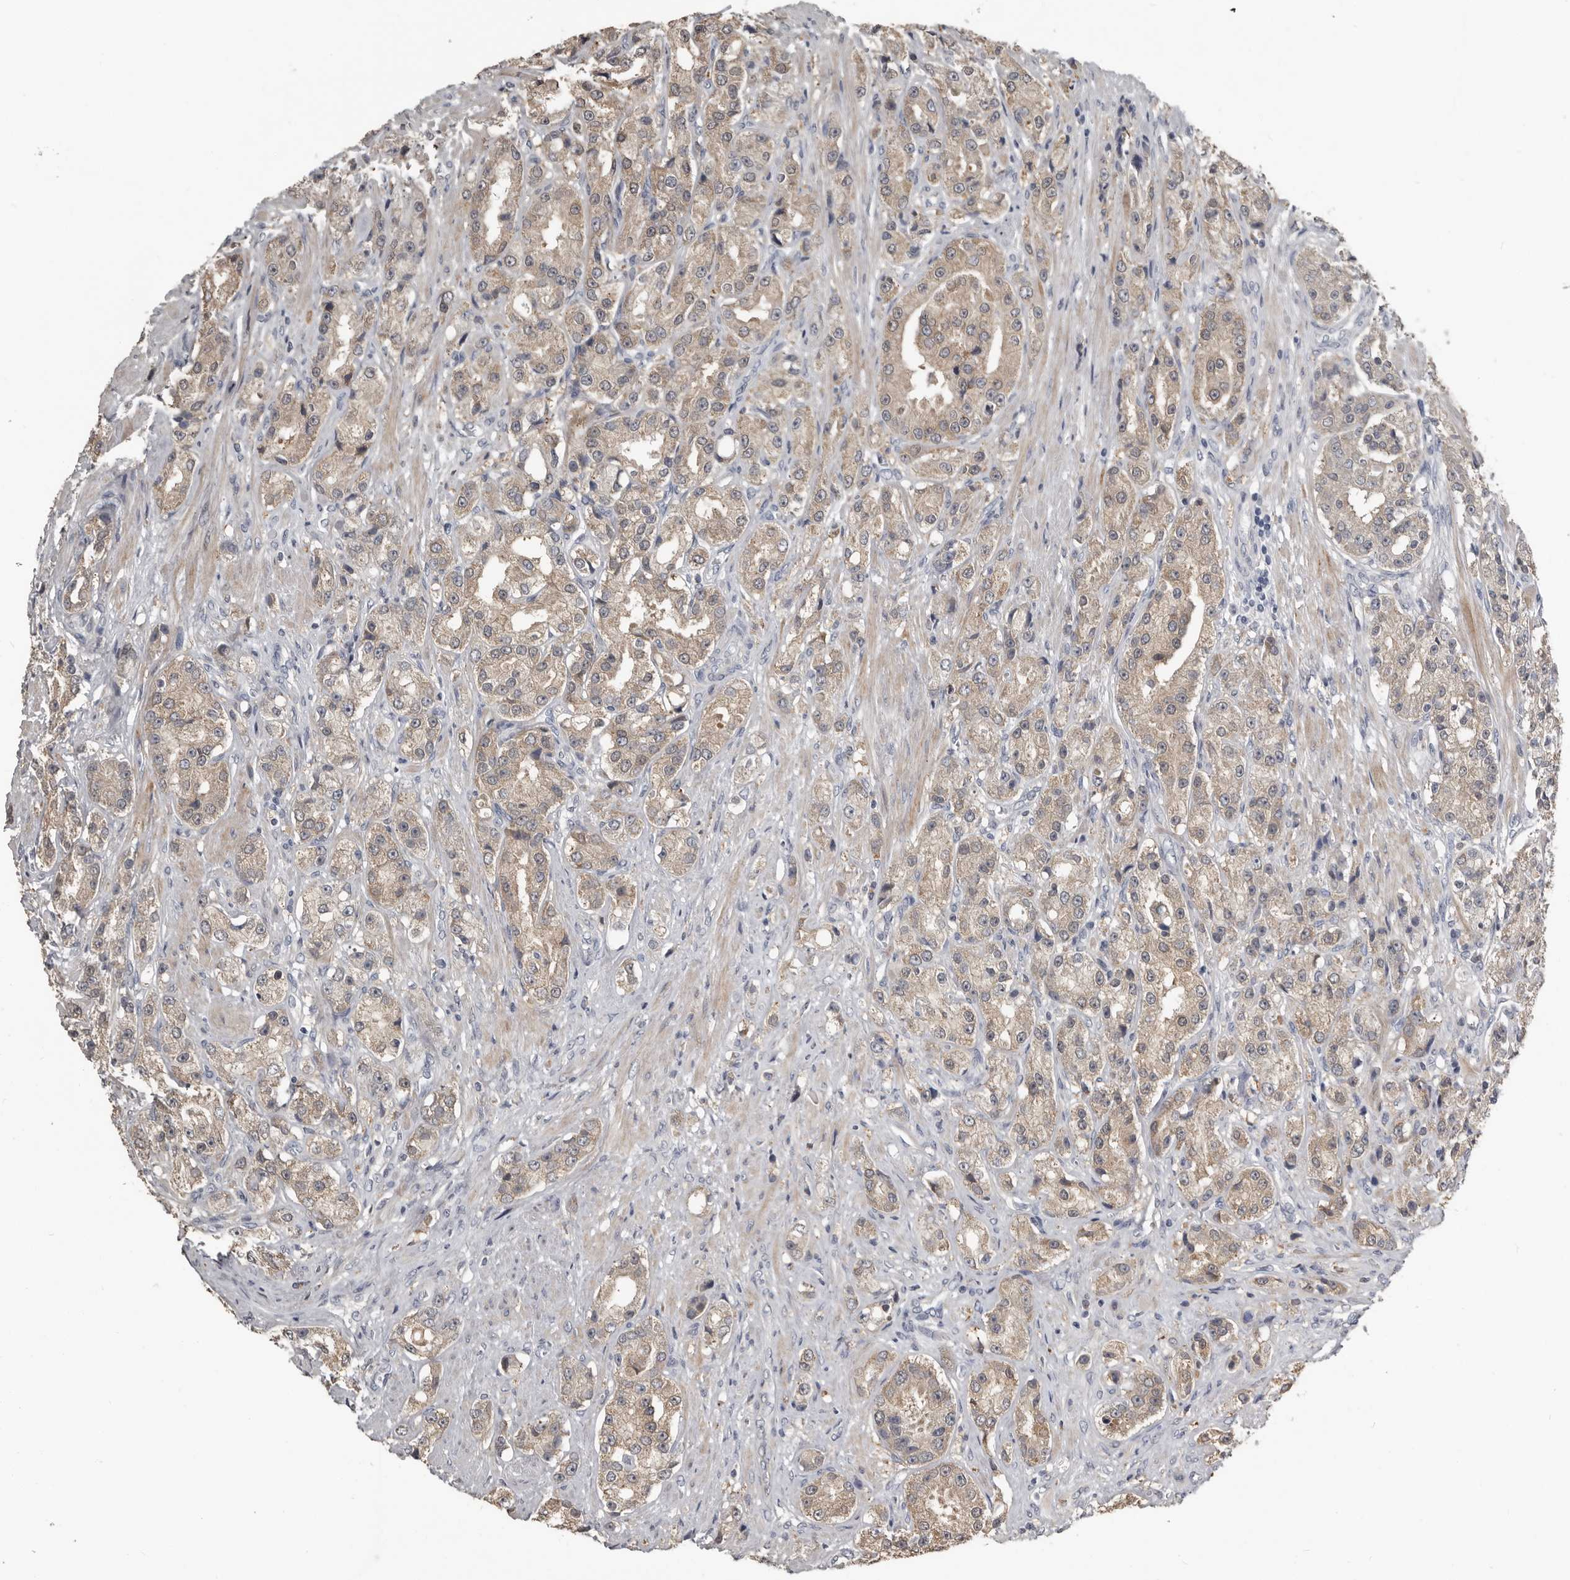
{"staining": {"intensity": "weak", "quantity": ">75%", "location": "cytoplasmic/membranous"}, "tissue": "prostate cancer", "cell_type": "Tumor cells", "image_type": "cancer", "snomed": [{"axis": "morphology", "description": "Adenocarcinoma, High grade"}, {"axis": "topography", "description": "Prostate"}], "caption": "DAB (3,3'-diaminobenzidine) immunohistochemical staining of human prostate cancer (high-grade adenocarcinoma) displays weak cytoplasmic/membranous protein staining in approximately >75% of tumor cells. (DAB IHC, brown staining for protein, blue staining for nuclei).", "gene": "KCNJ8", "patient": {"sex": "male", "age": 60}}